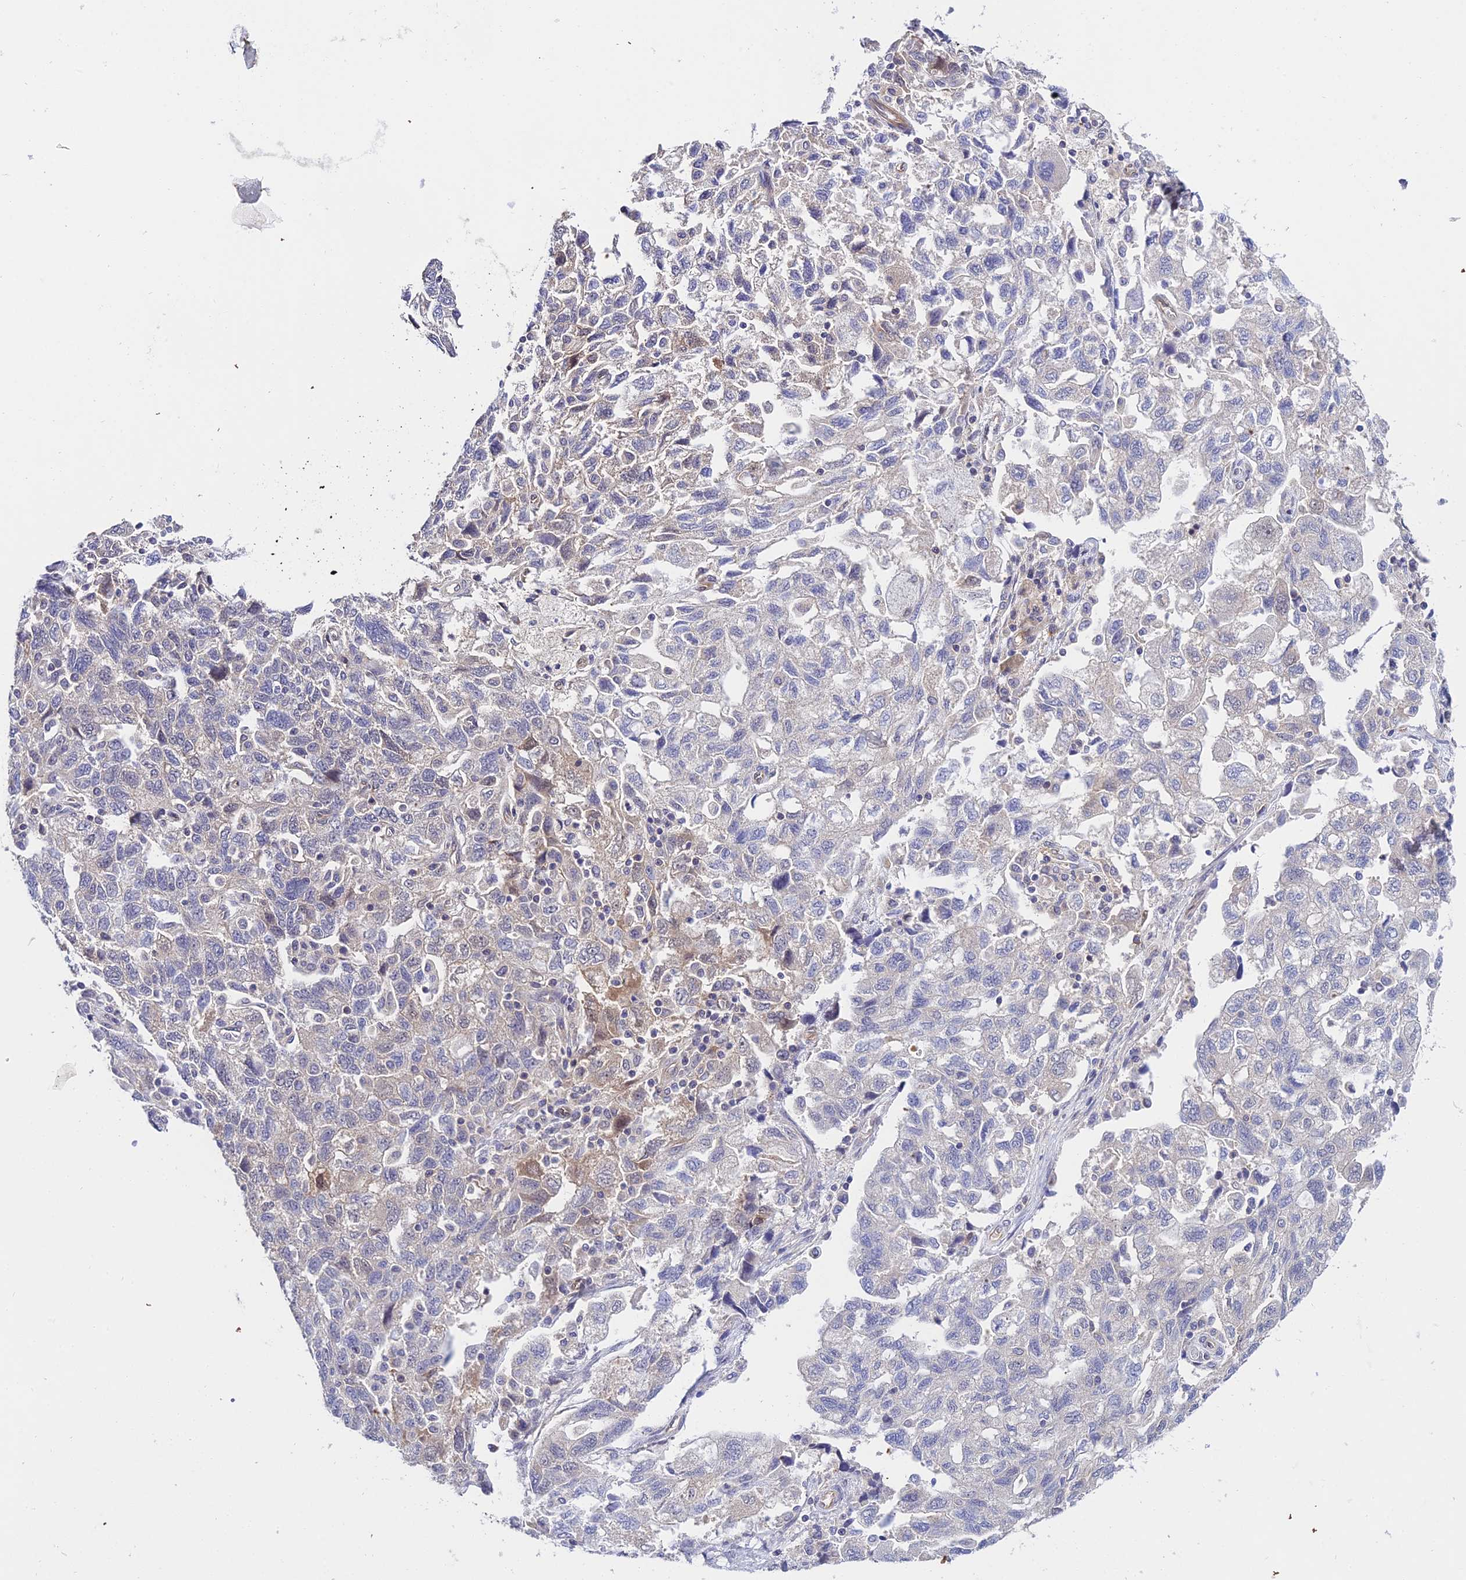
{"staining": {"intensity": "weak", "quantity": "<25%", "location": "cytoplasmic/membranous"}, "tissue": "ovarian cancer", "cell_type": "Tumor cells", "image_type": "cancer", "snomed": [{"axis": "morphology", "description": "Carcinoma, NOS"}, {"axis": "morphology", "description": "Cystadenocarcinoma, serous, NOS"}, {"axis": "topography", "description": "Ovary"}], "caption": "High magnification brightfield microscopy of serous cystadenocarcinoma (ovarian) stained with DAB (3,3'-diaminobenzidine) (brown) and counterstained with hematoxylin (blue): tumor cells show no significant positivity.", "gene": "PPP2R2C", "patient": {"sex": "female", "age": 69}}